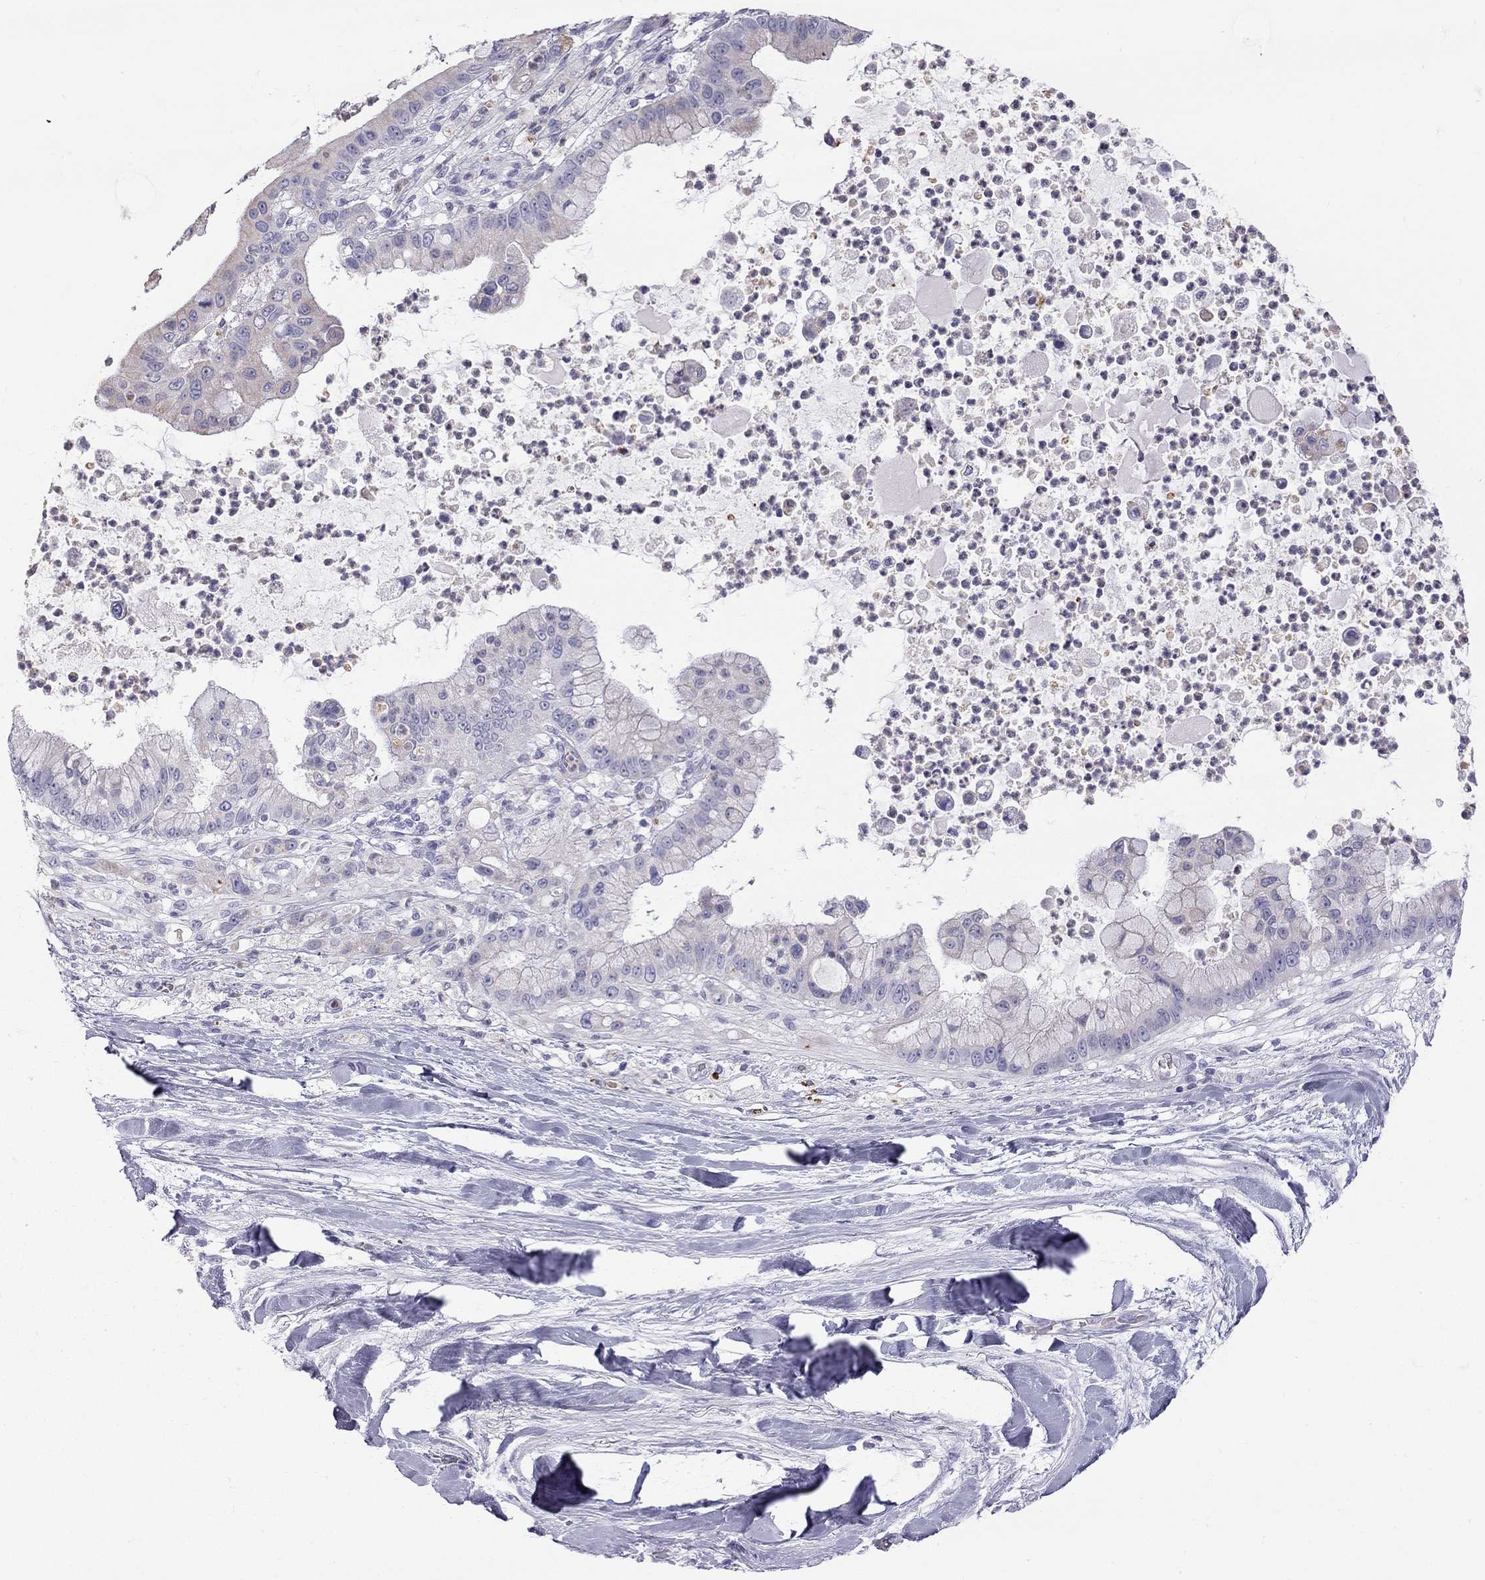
{"staining": {"intensity": "negative", "quantity": "none", "location": "none"}, "tissue": "liver cancer", "cell_type": "Tumor cells", "image_type": "cancer", "snomed": [{"axis": "morphology", "description": "Cholangiocarcinoma"}, {"axis": "topography", "description": "Liver"}], "caption": "A histopathology image of human liver cholangiocarcinoma is negative for staining in tumor cells.", "gene": "TDRD6", "patient": {"sex": "female", "age": 54}}